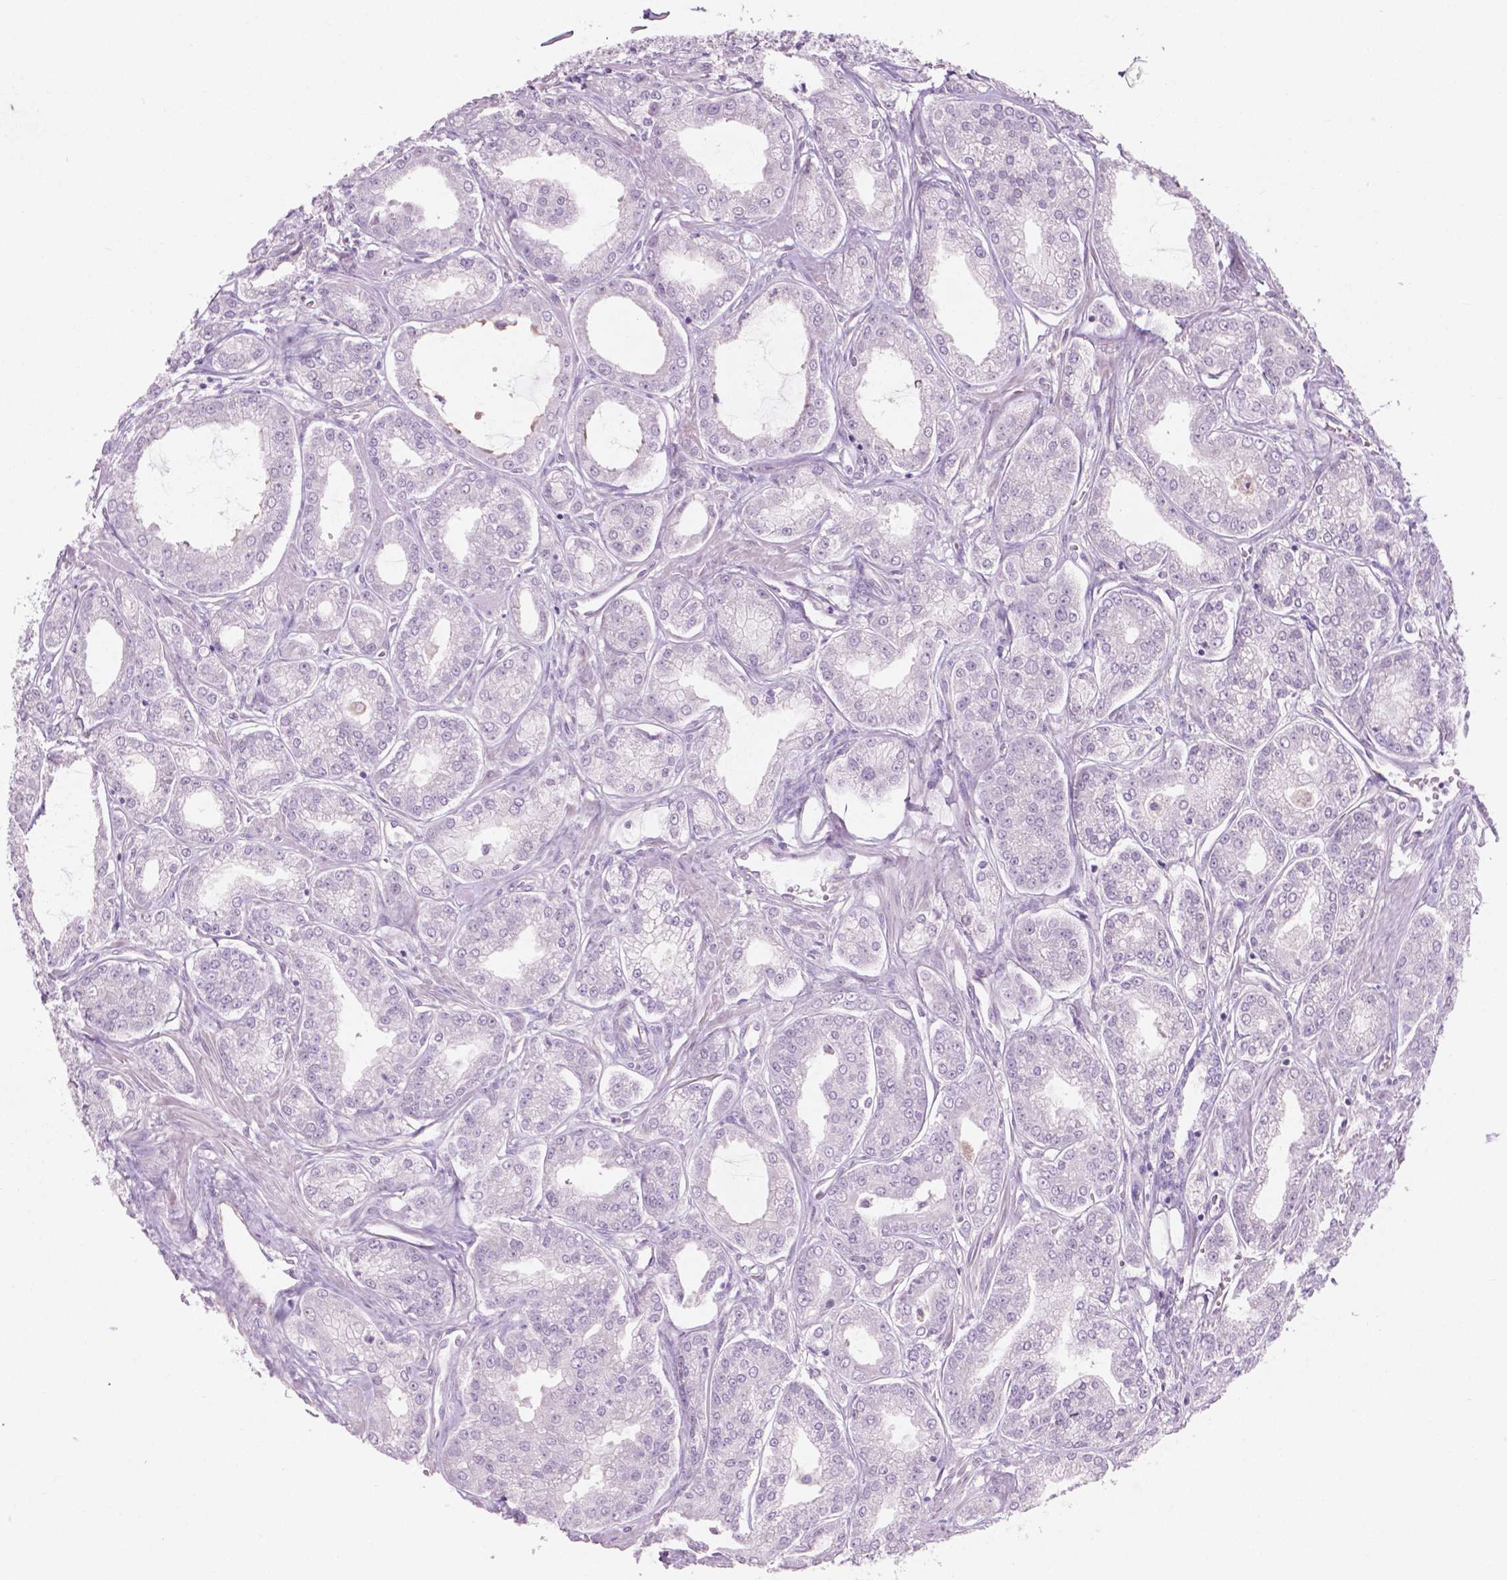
{"staining": {"intensity": "negative", "quantity": "none", "location": "none"}, "tissue": "prostate cancer", "cell_type": "Tumor cells", "image_type": "cancer", "snomed": [{"axis": "morphology", "description": "Adenocarcinoma, NOS"}, {"axis": "topography", "description": "Prostate"}], "caption": "IHC of prostate cancer displays no positivity in tumor cells. (DAB immunohistochemistry with hematoxylin counter stain).", "gene": "AWAT1", "patient": {"sex": "male", "age": 71}}